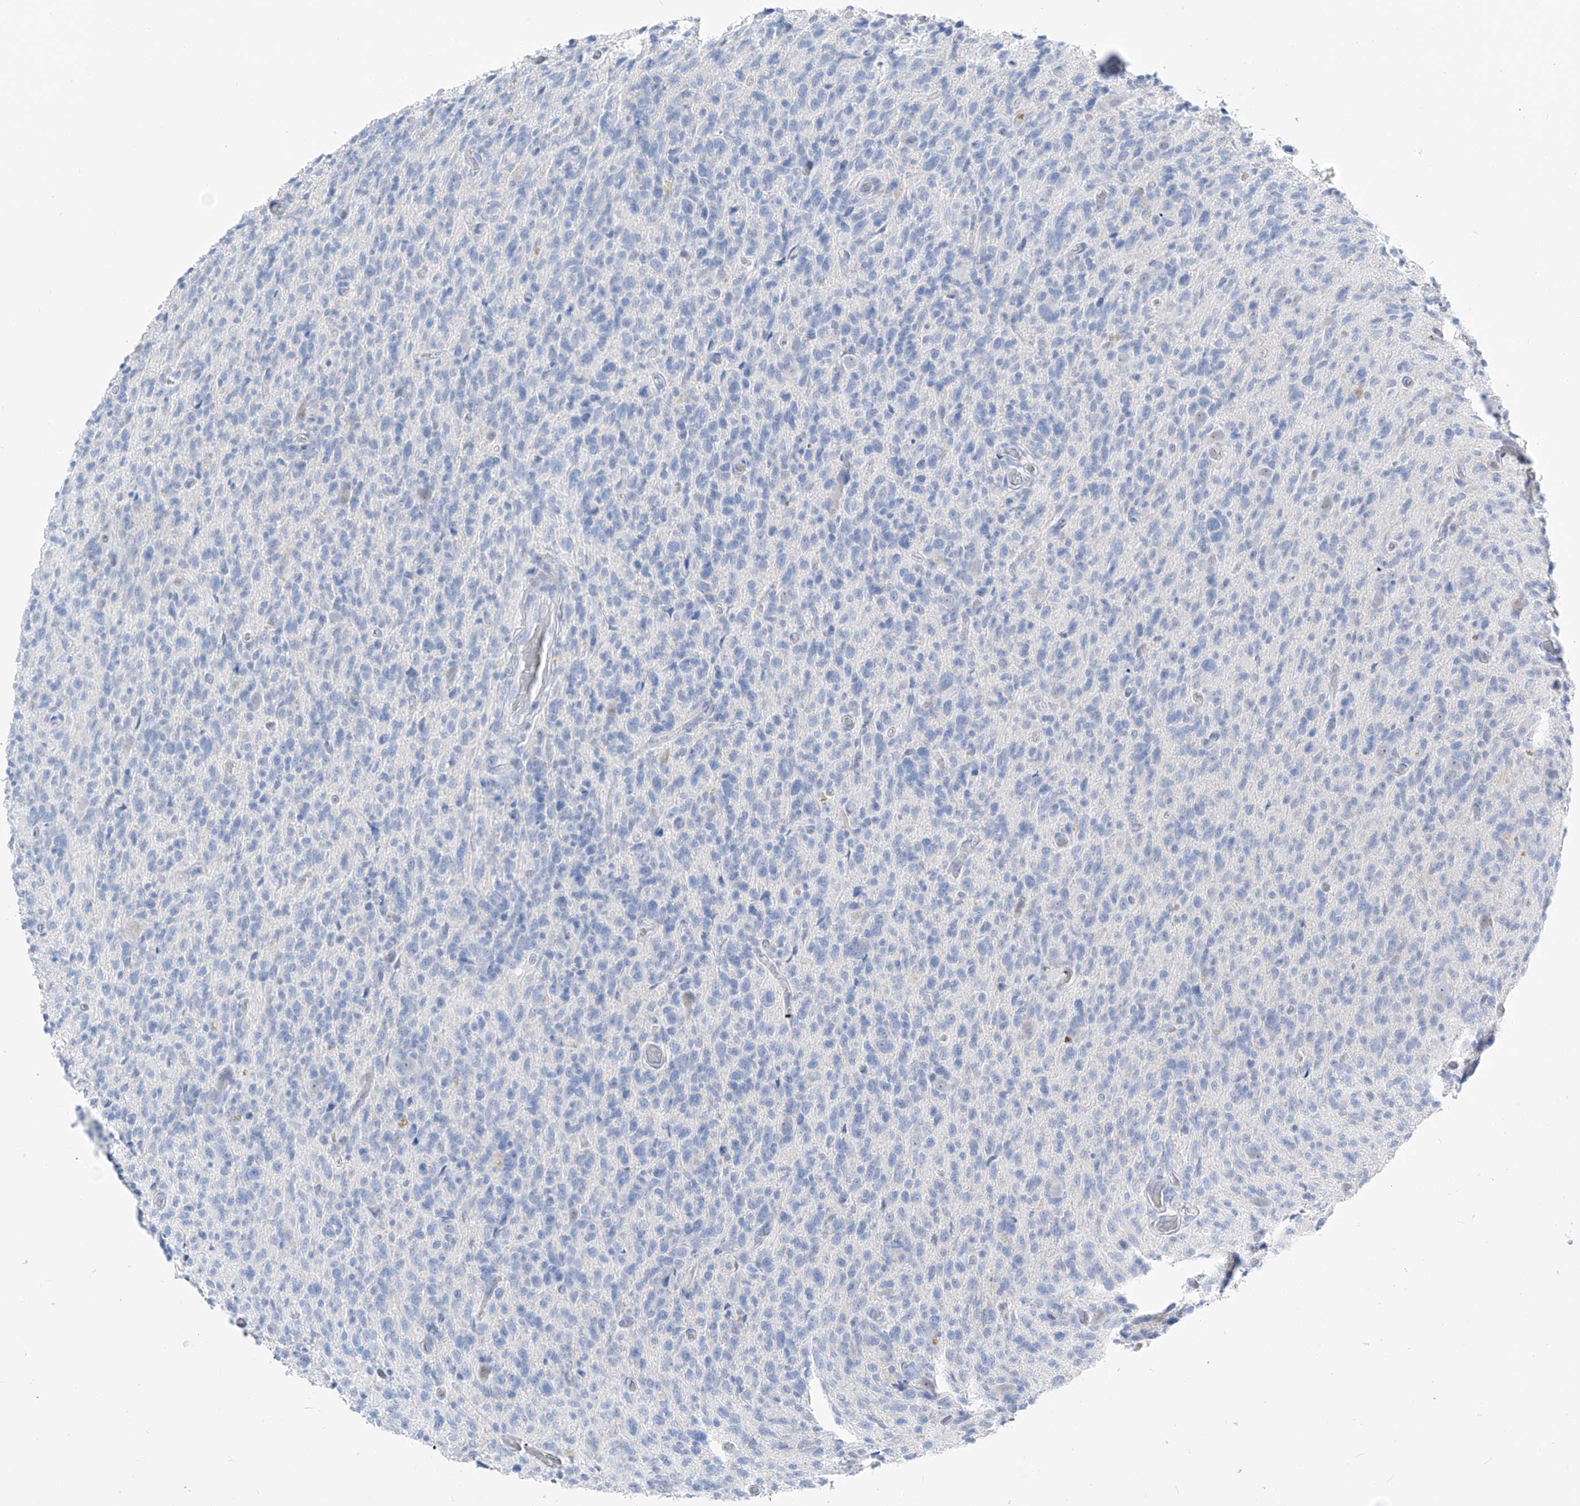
{"staining": {"intensity": "negative", "quantity": "none", "location": "none"}, "tissue": "glioma", "cell_type": "Tumor cells", "image_type": "cancer", "snomed": [{"axis": "morphology", "description": "Glioma, malignant, High grade"}, {"axis": "topography", "description": "Brain"}], "caption": "Immunohistochemical staining of malignant glioma (high-grade) demonstrates no significant expression in tumor cells. (DAB (3,3'-diaminobenzidine) immunohistochemistry, high magnification).", "gene": "FRS3", "patient": {"sex": "female", "age": 57}}